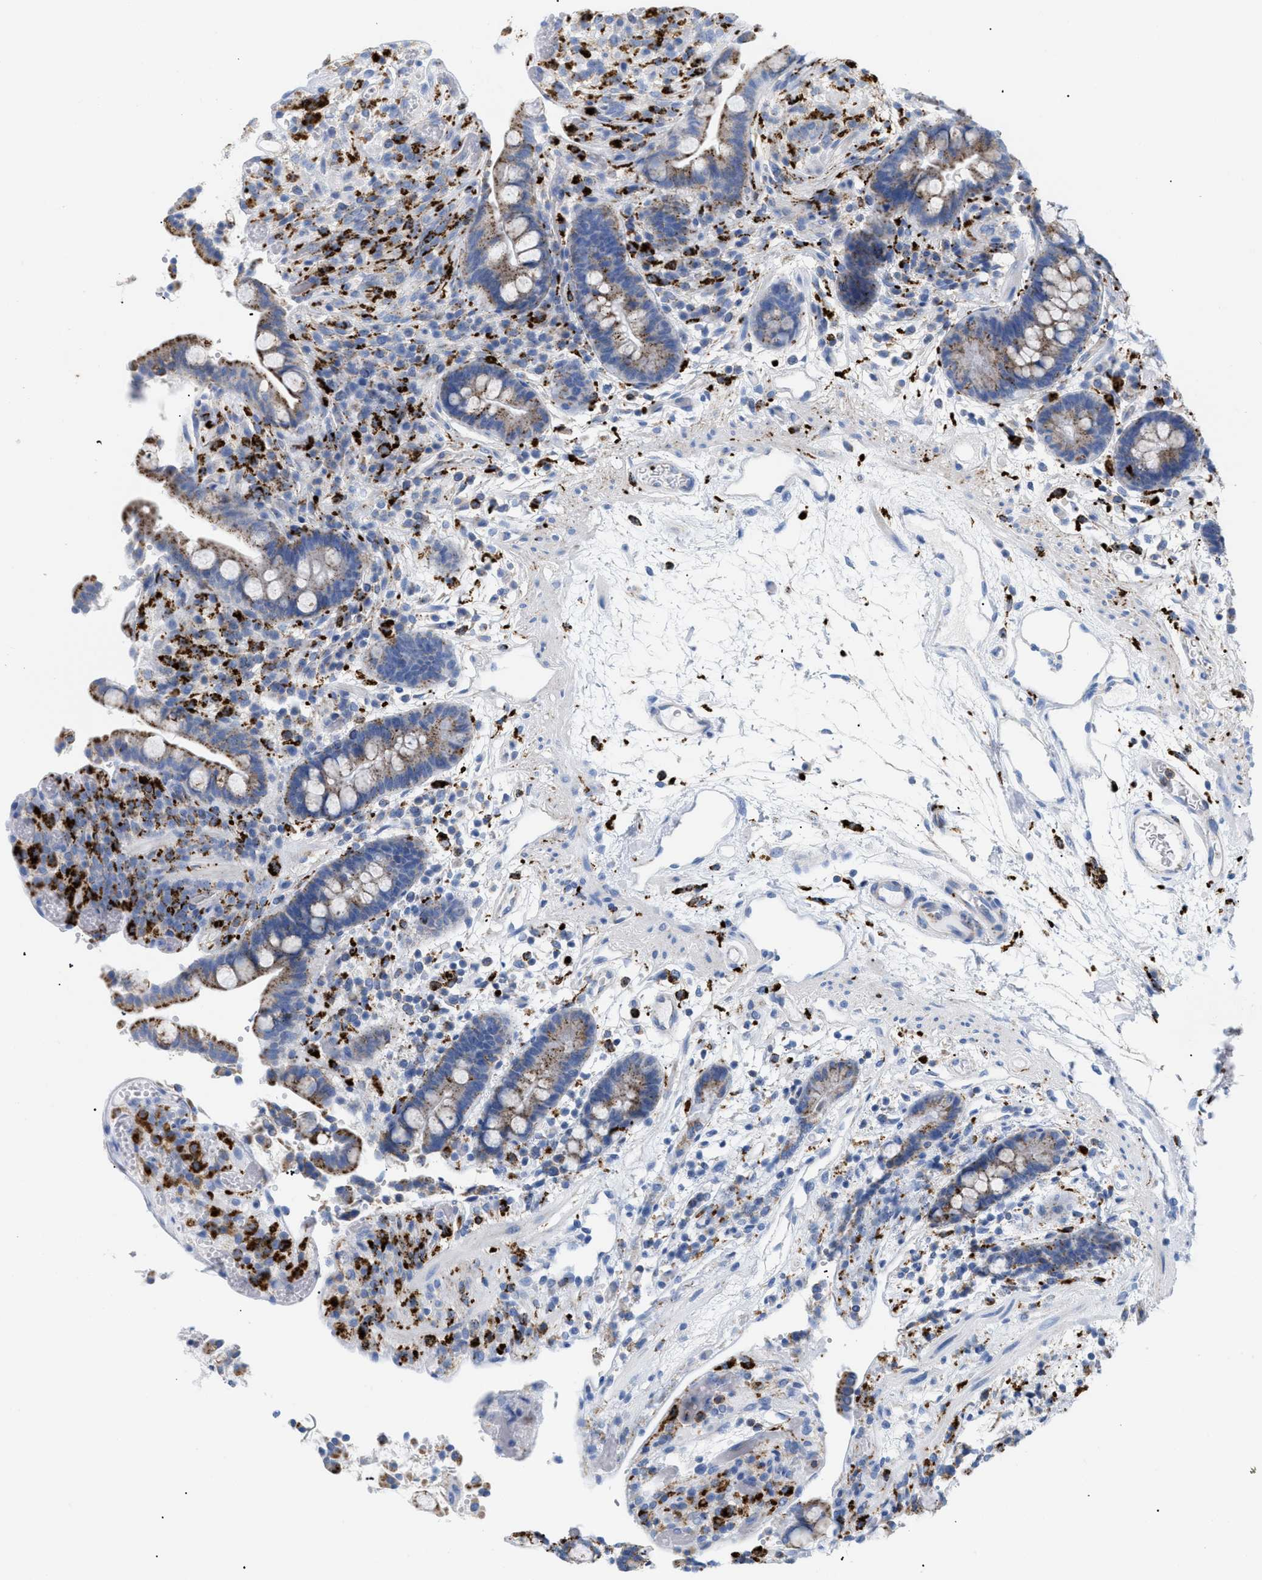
{"staining": {"intensity": "negative", "quantity": "none", "location": "none"}, "tissue": "colon", "cell_type": "Endothelial cells", "image_type": "normal", "snomed": [{"axis": "morphology", "description": "Normal tissue, NOS"}, {"axis": "topography", "description": "Colon"}], "caption": "Endothelial cells are negative for protein expression in unremarkable human colon. (Immunohistochemistry, brightfield microscopy, high magnification).", "gene": "DRAM2", "patient": {"sex": "male", "age": 73}}